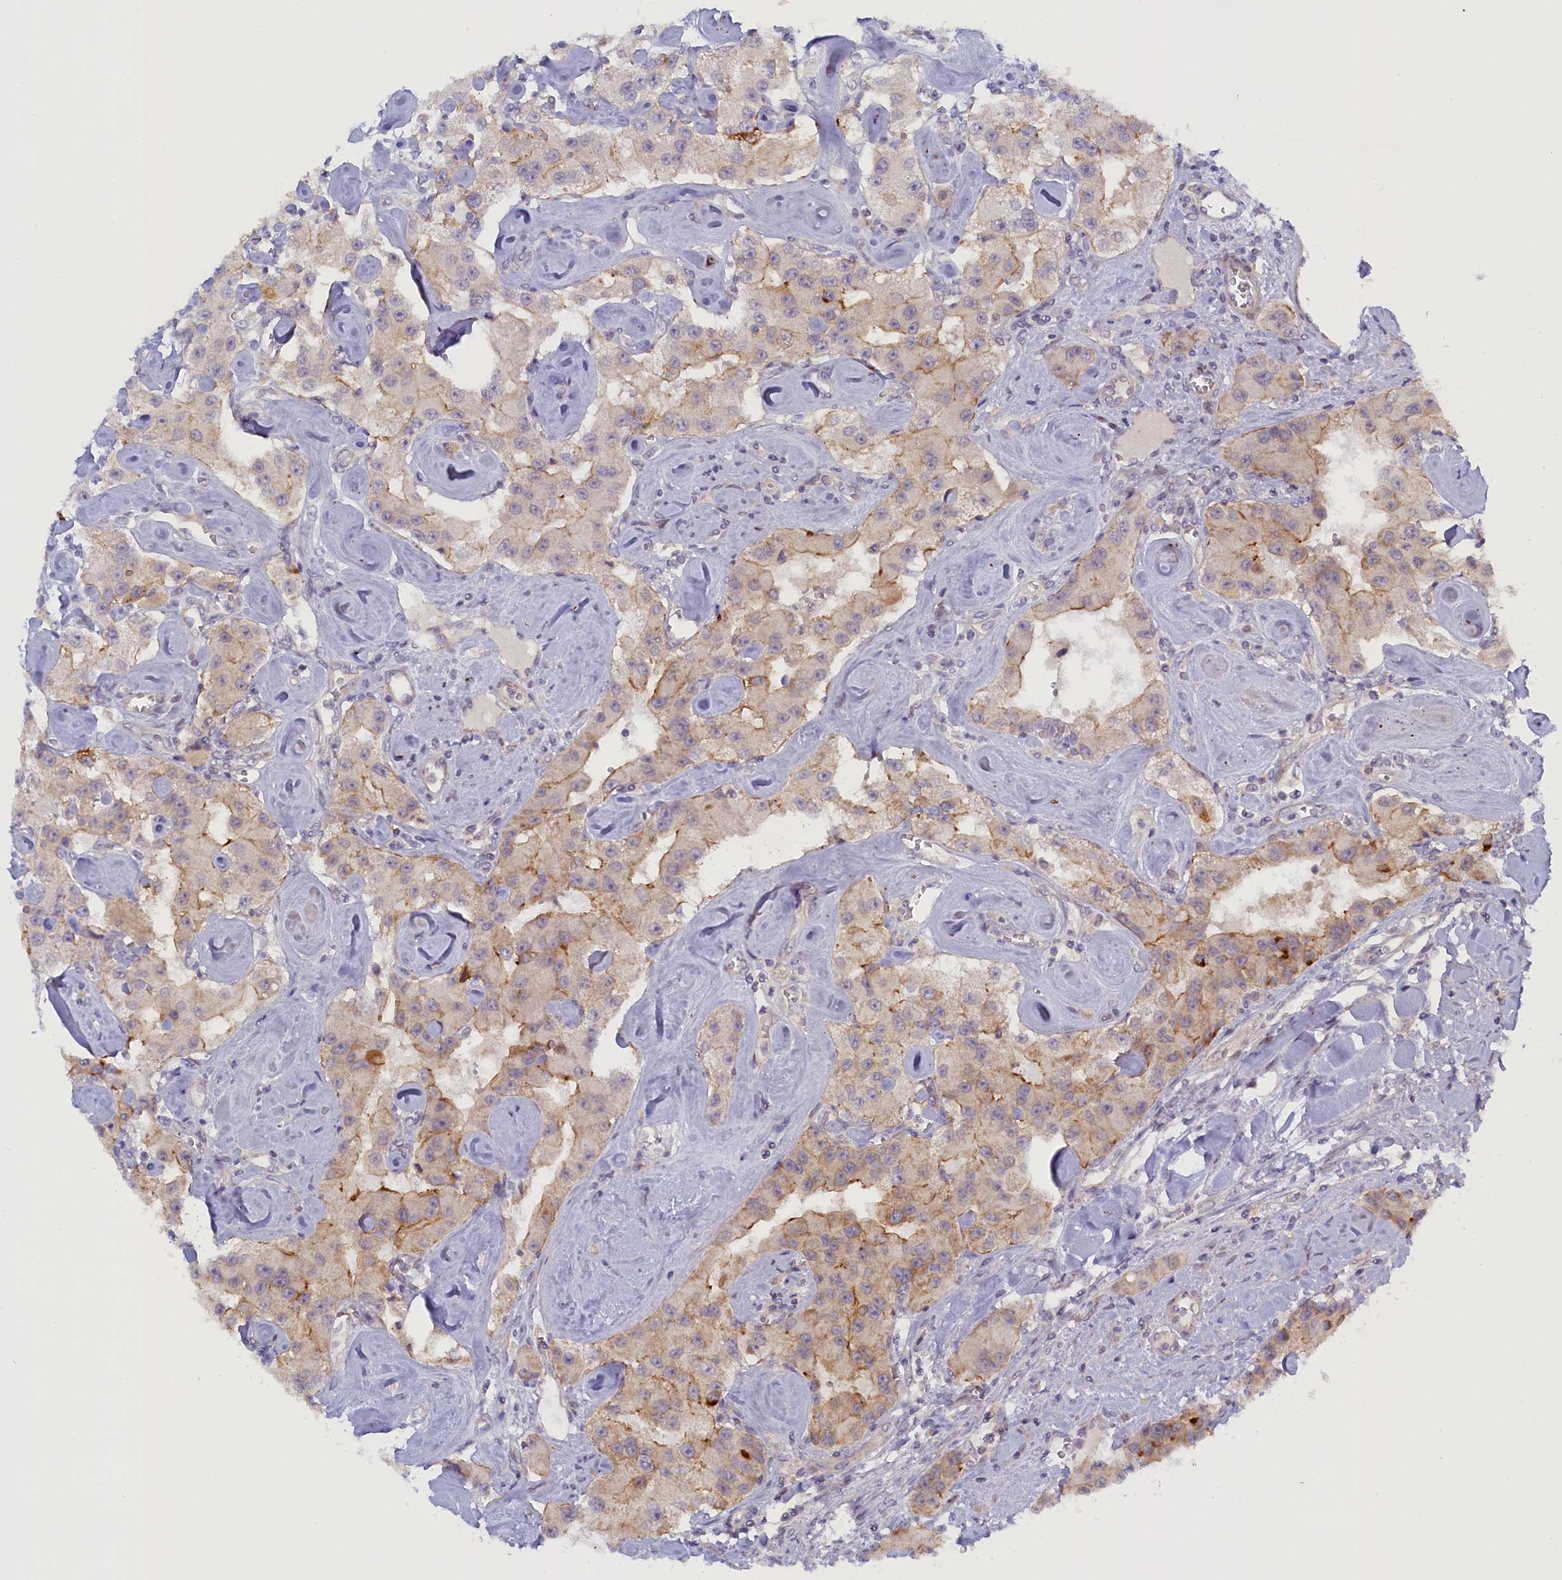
{"staining": {"intensity": "weak", "quantity": "<25%", "location": "cytoplasmic/membranous"}, "tissue": "carcinoid", "cell_type": "Tumor cells", "image_type": "cancer", "snomed": [{"axis": "morphology", "description": "Carcinoid, malignant, NOS"}, {"axis": "topography", "description": "Pancreas"}], "caption": "This is an immunohistochemistry (IHC) image of carcinoid (malignant). There is no expression in tumor cells.", "gene": "CCL23", "patient": {"sex": "male", "age": 41}}